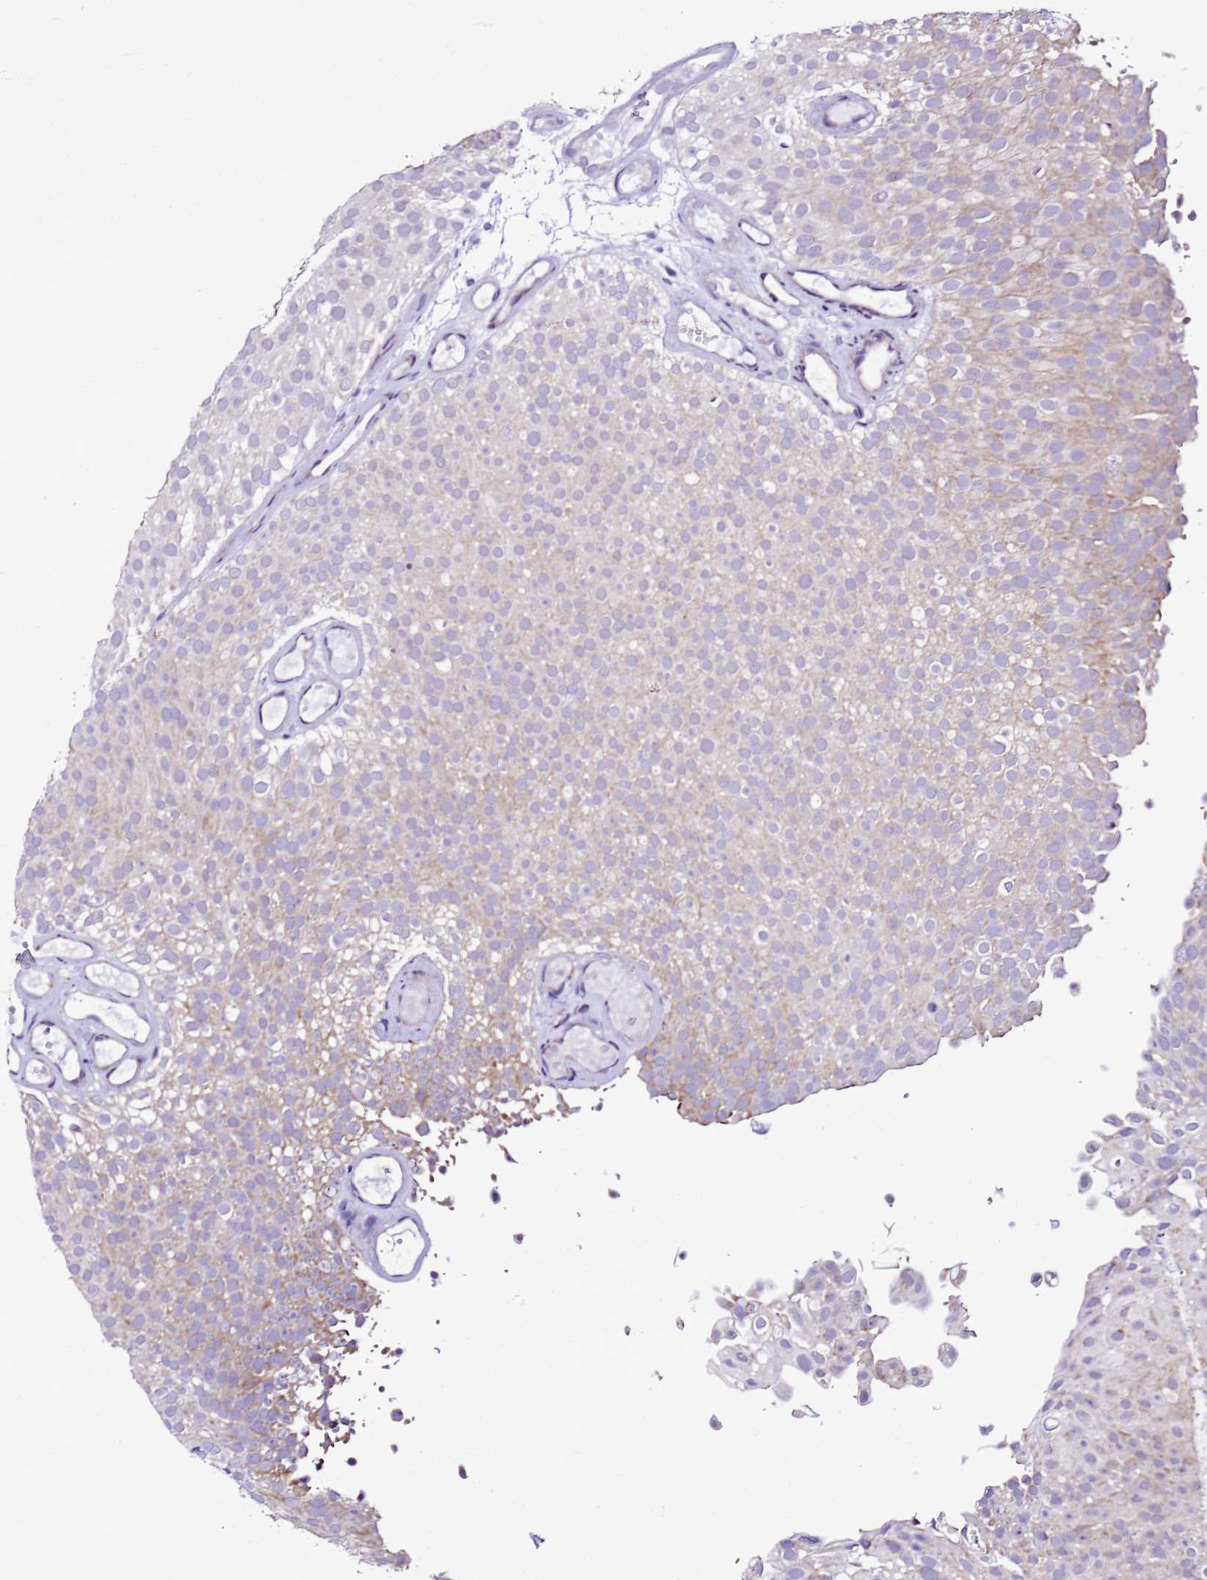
{"staining": {"intensity": "weak", "quantity": "25%-75%", "location": "cytoplasmic/membranous"}, "tissue": "urothelial cancer", "cell_type": "Tumor cells", "image_type": "cancer", "snomed": [{"axis": "morphology", "description": "Urothelial carcinoma, Low grade"}, {"axis": "topography", "description": "Urinary bladder"}], "caption": "Protein staining displays weak cytoplasmic/membranous expression in about 25%-75% of tumor cells in low-grade urothelial carcinoma.", "gene": "DPH6", "patient": {"sex": "male", "age": 78}}